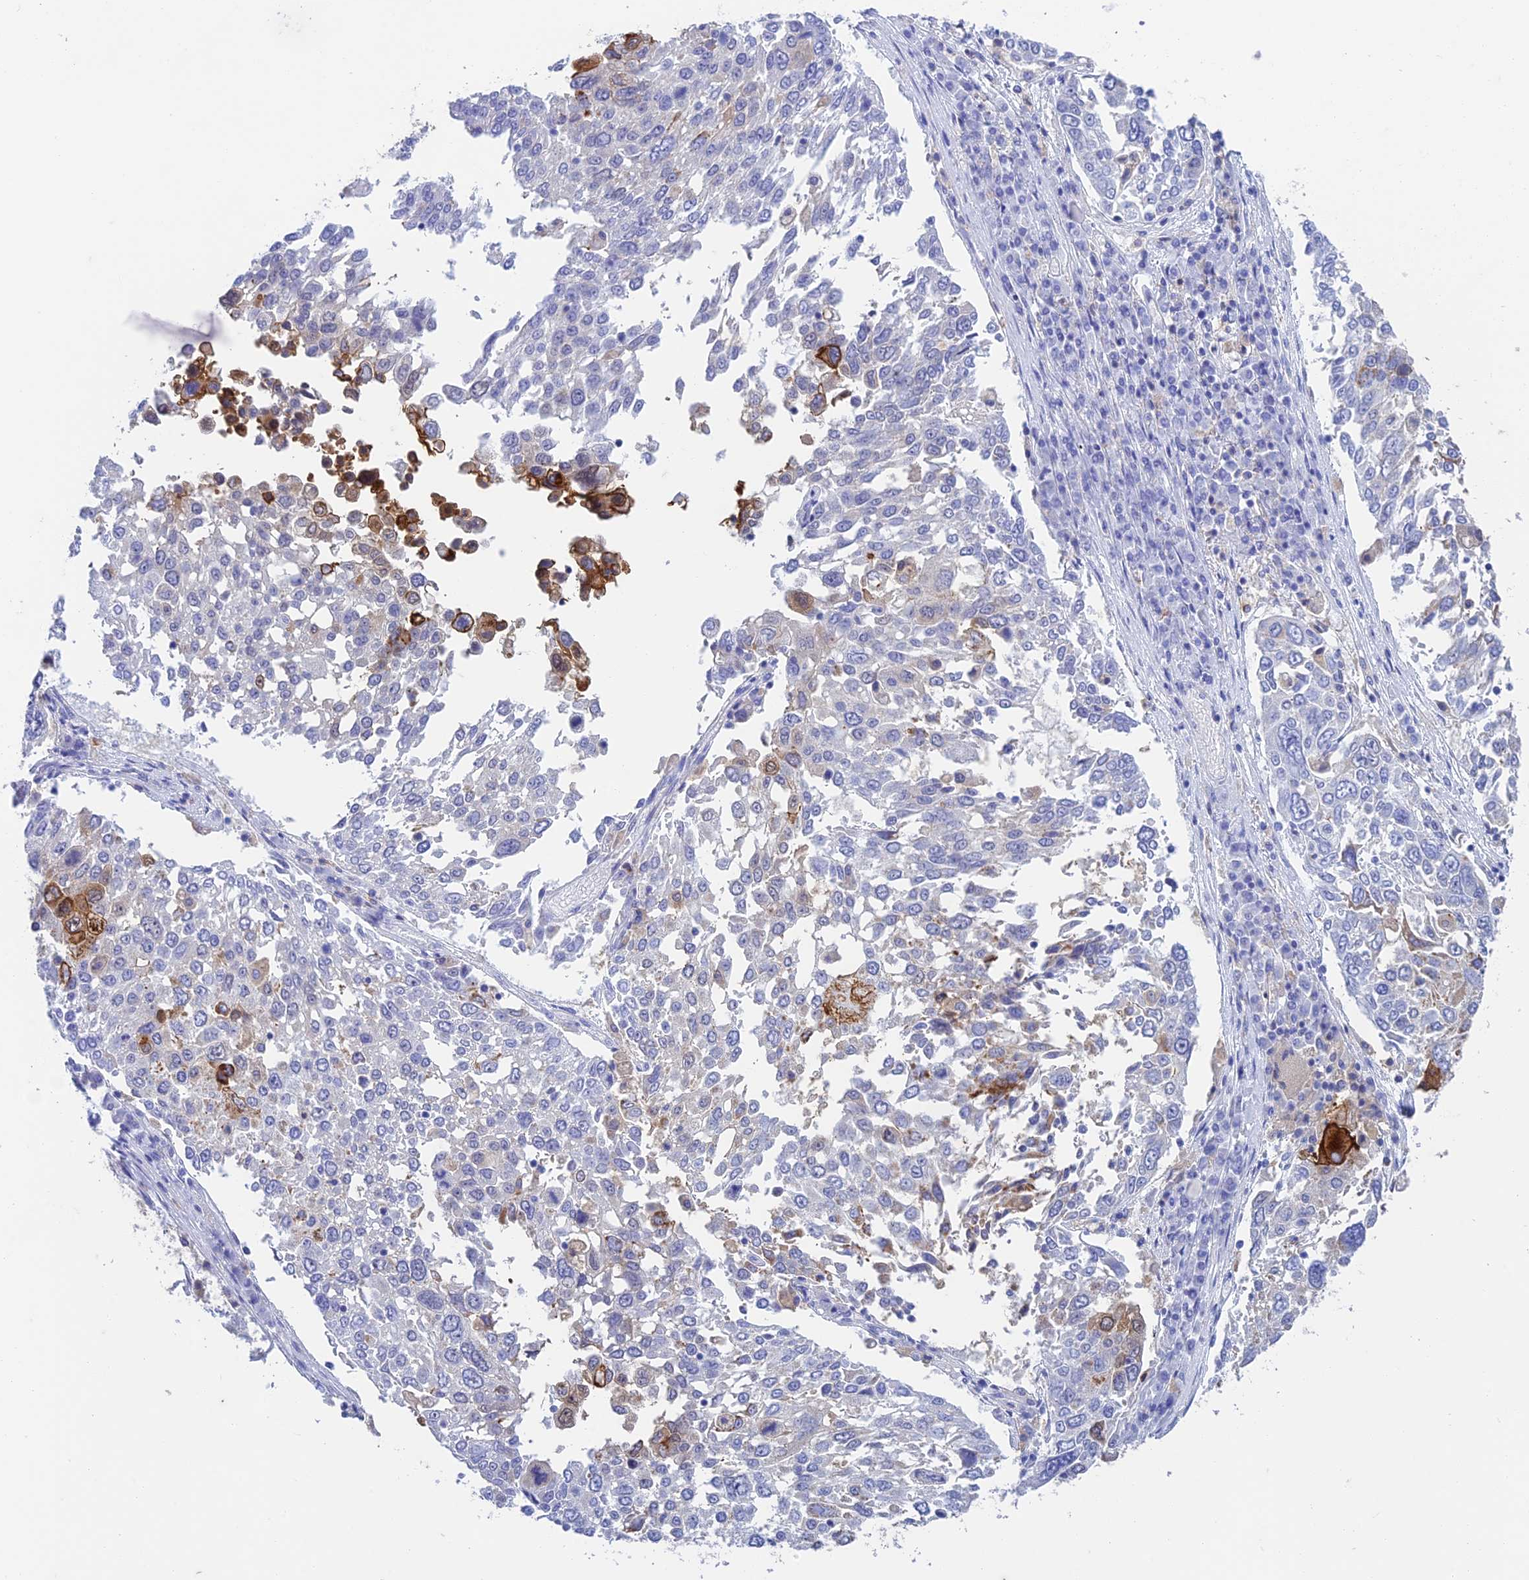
{"staining": {"intensity": "moderate", "quantity": "<25%", "location": "cytoplasmic/membranous"}, "tissue": "lung cancer", "cell_type": "Tumor cells", "image_type": "cancer", "snomed": [{"axis": "morphology", "description": "Squamous cell carcinoma, NOS"}, {"axis": "topography", "description": "Lung"}], "caption": "The immunohistochemical stain highlights moderate cytoplasmic/membranous positivity in tumor cells of lung cancer tissue.", "gene": "FGF7", "patient": {"sex": "male", "age": 65}}